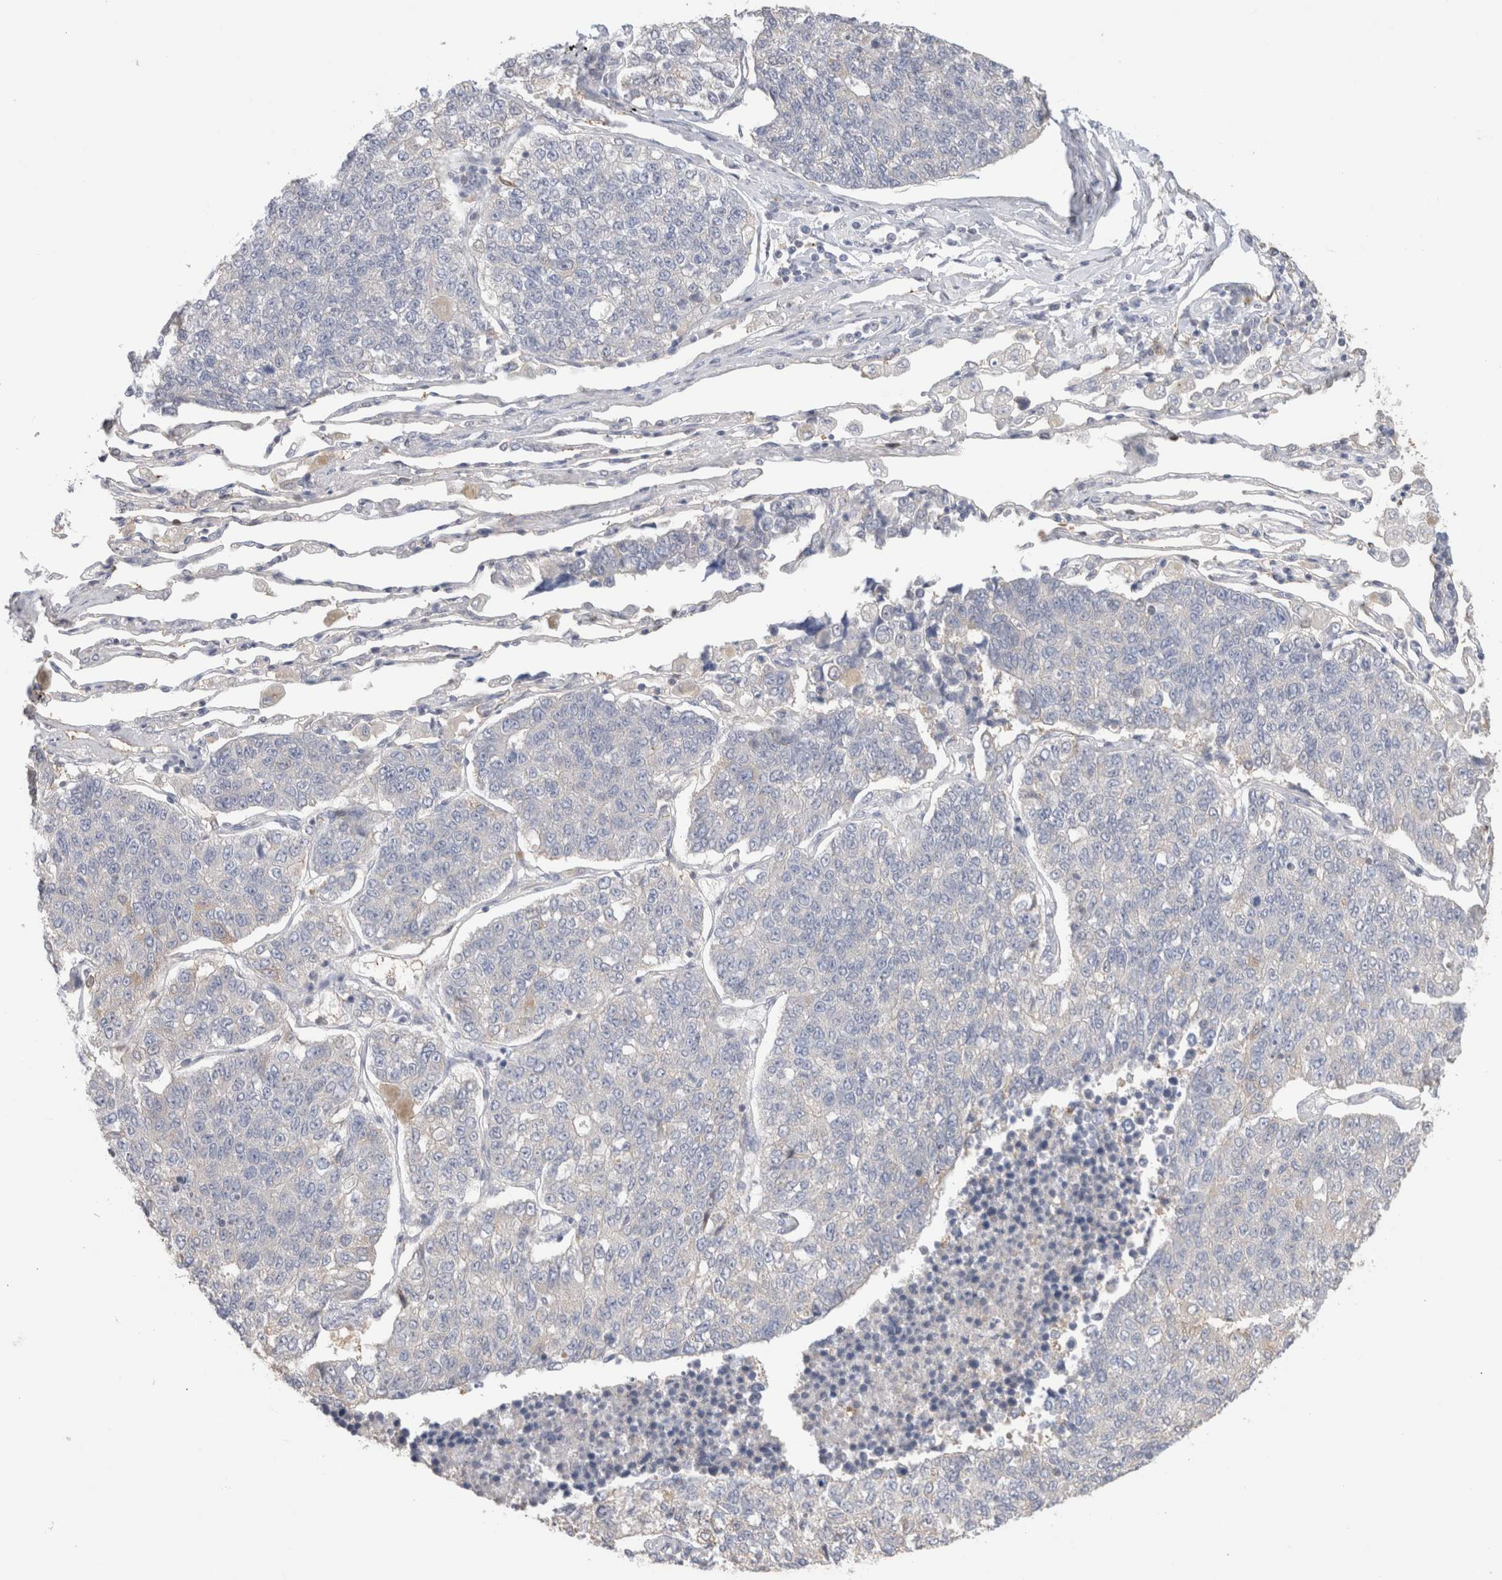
{"staining": {"intensity": "negative", "quantity": "none", "location": "none"}, "tissue": "lung cancer", "cell_type": "Tumor cells", "image_type": "cancer", "snomed": [{"axis": "morphology", "description": "Adenocarcinoma, NOS"}, {"axis": "topography", "description": "Lung"}], "caption": "The immunohistochemistry (IHC) histopathology image has no significant expression in tumor cells of lung cancer tissue. (DAB immunohistochemistry (IHC), high magnification).", "gene": "CAPN2", "patient": {"sex": "male", "age": 49}}